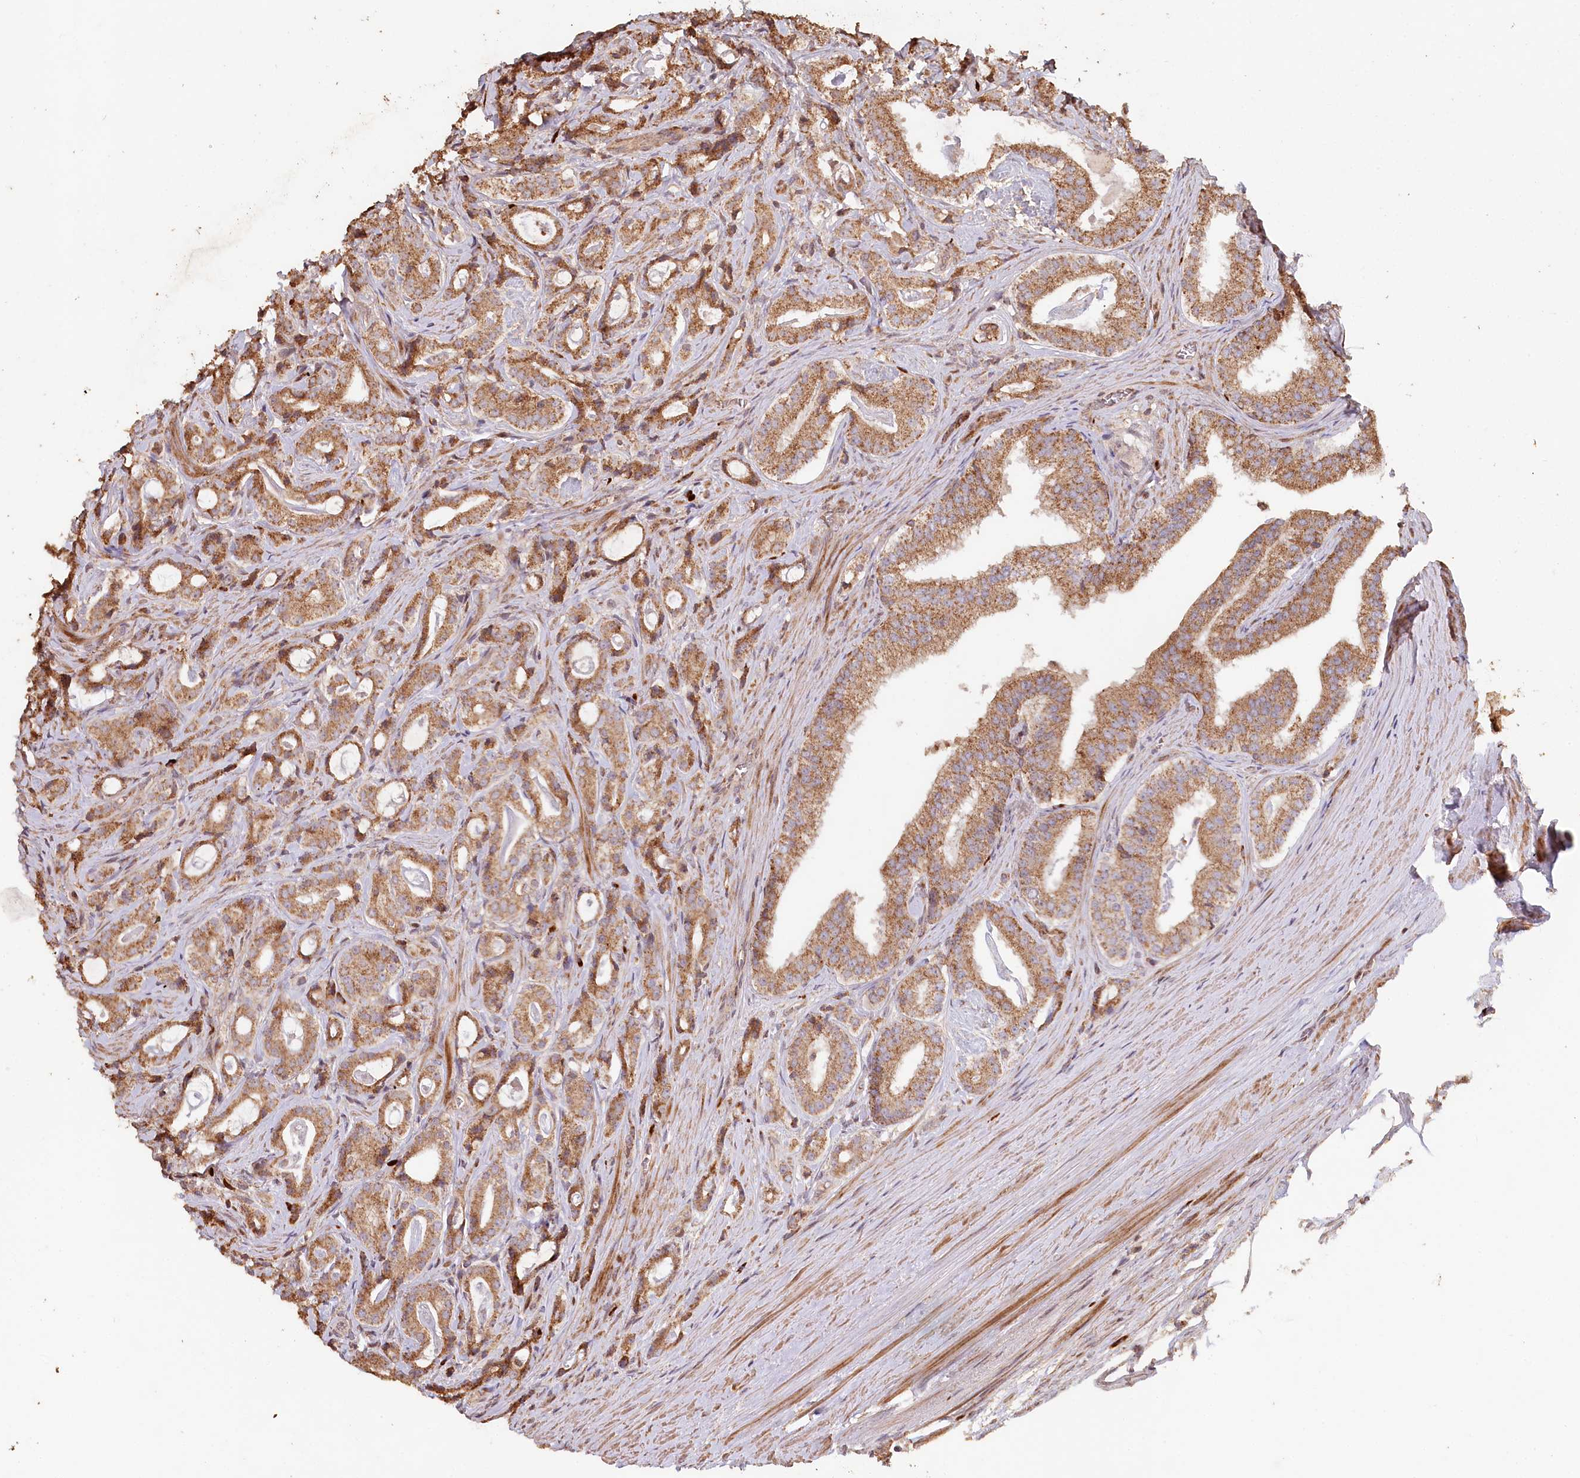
{"staining": {"intensity": "moderate", "quantity": ">75%", "location": "cytoplasmic/membranous"}, "tissue": "prostate cancer", "cell_type": "Tumor cells", "image_type": "cancer", "snomed": [{"axis": "morphology", "description": "Adenocarcinoma, High grade"}, {"axis": "topography", "description": "Prostate"}], "caption": "High-grade adenocarcinoma (prostate) tissue demonstrates moderate cytoplasmic/membranous positivity in approximately >75% of tumor cells, visualized by immunohistochemistry. (DAB IHC, brown staining for protein, blue staining for nuclei).", "gene": "HAL", "patient": {"sex": "male", "age": 63}}